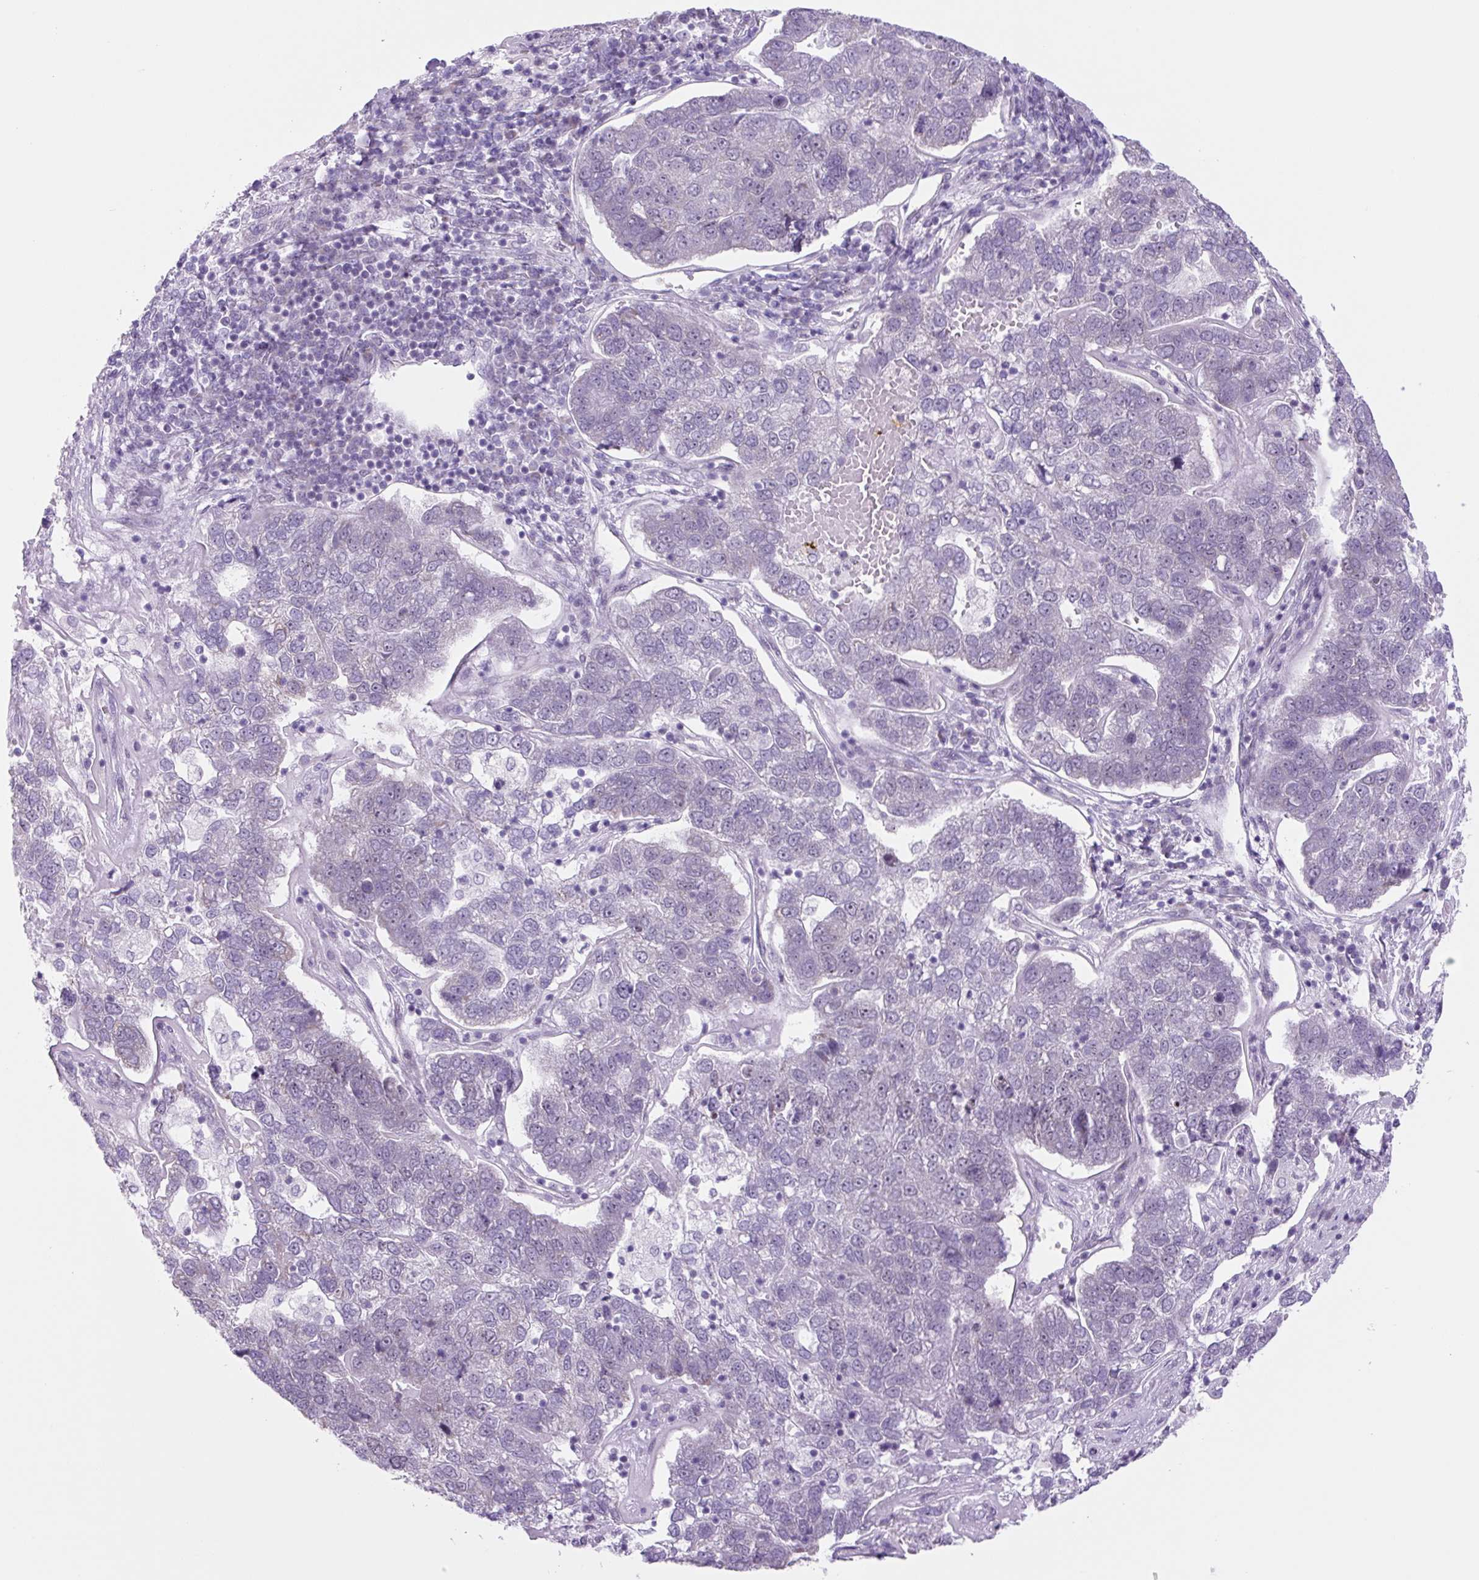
{"staining": {"intensity": "negative", "quantity": "none", "location": "none"}, "tissue": "pancreatic cancer", "cell_type": "Tumor cells", "image_type": "cancer", "snomed": [{"axis": "morphology", "description": "Adenocarcinoma, NOS"}, {"axis": "topography", "description": "Pancreas"}], "caption": "Immunohistochemical staining of pancreatic cancer (adenocarcinoma) exhibits no significant expression in tumor cells.", "gene": "RRS1", "patient": {"sex": "female", "age": 61}}